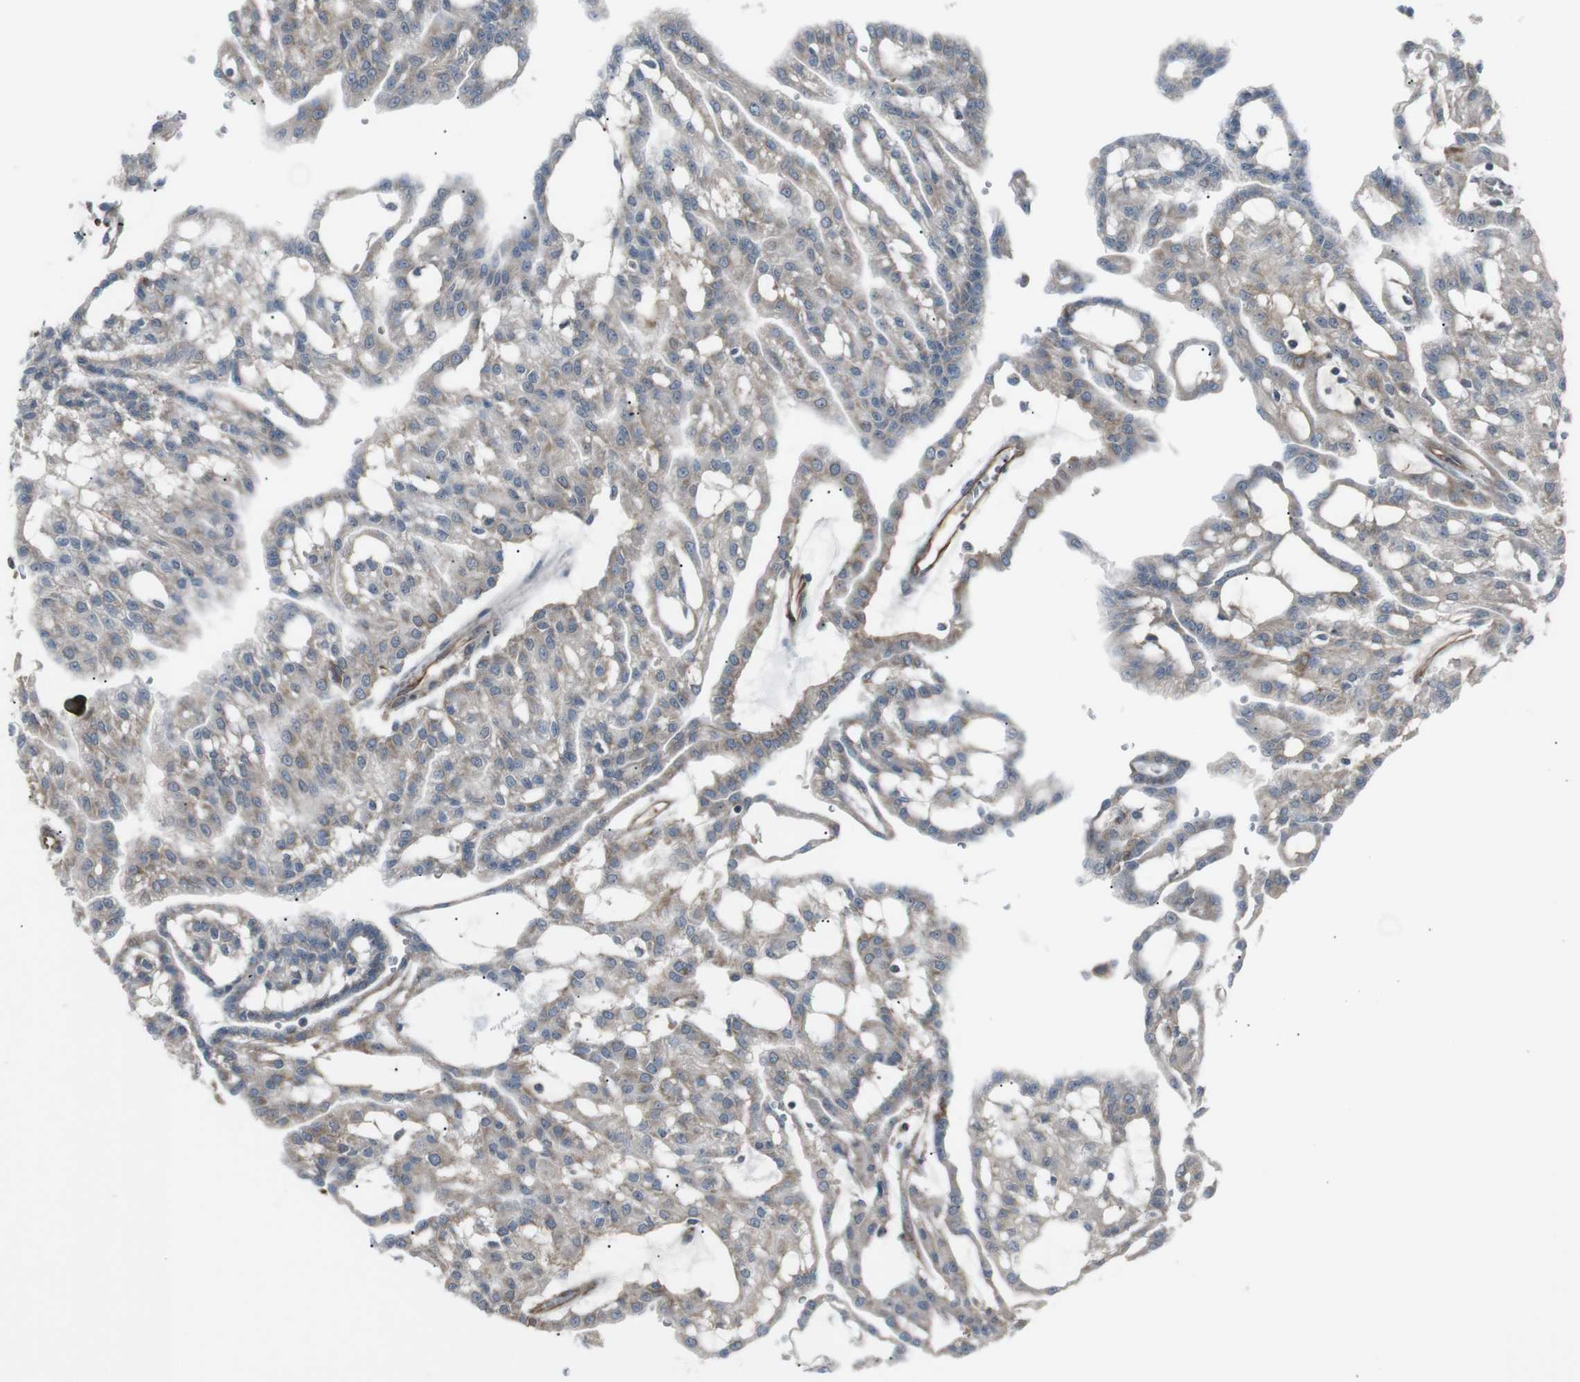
{"staining": {"intensity": "moderate", "quantity": ">75%", "location": "cytoplasmic/membranous"}, "tissue": "renal cancer", "cell_type": "Tumor cells", "image_type": "cancer", "snomed": [{"axis": "morphology", "description": "Adenocarcinoma, NOS"}, {"axis": "topography", "description": "Kidney"}], "caption": "This histopathology image reveals immunohistochemistry staining of renal adenocarcinoma, with medium moderate cytoplasmic/membranous positivity in about >75% of tumor cells.", "gene": "TMEM141", "patient": {"sex": "male", "age": 63}}